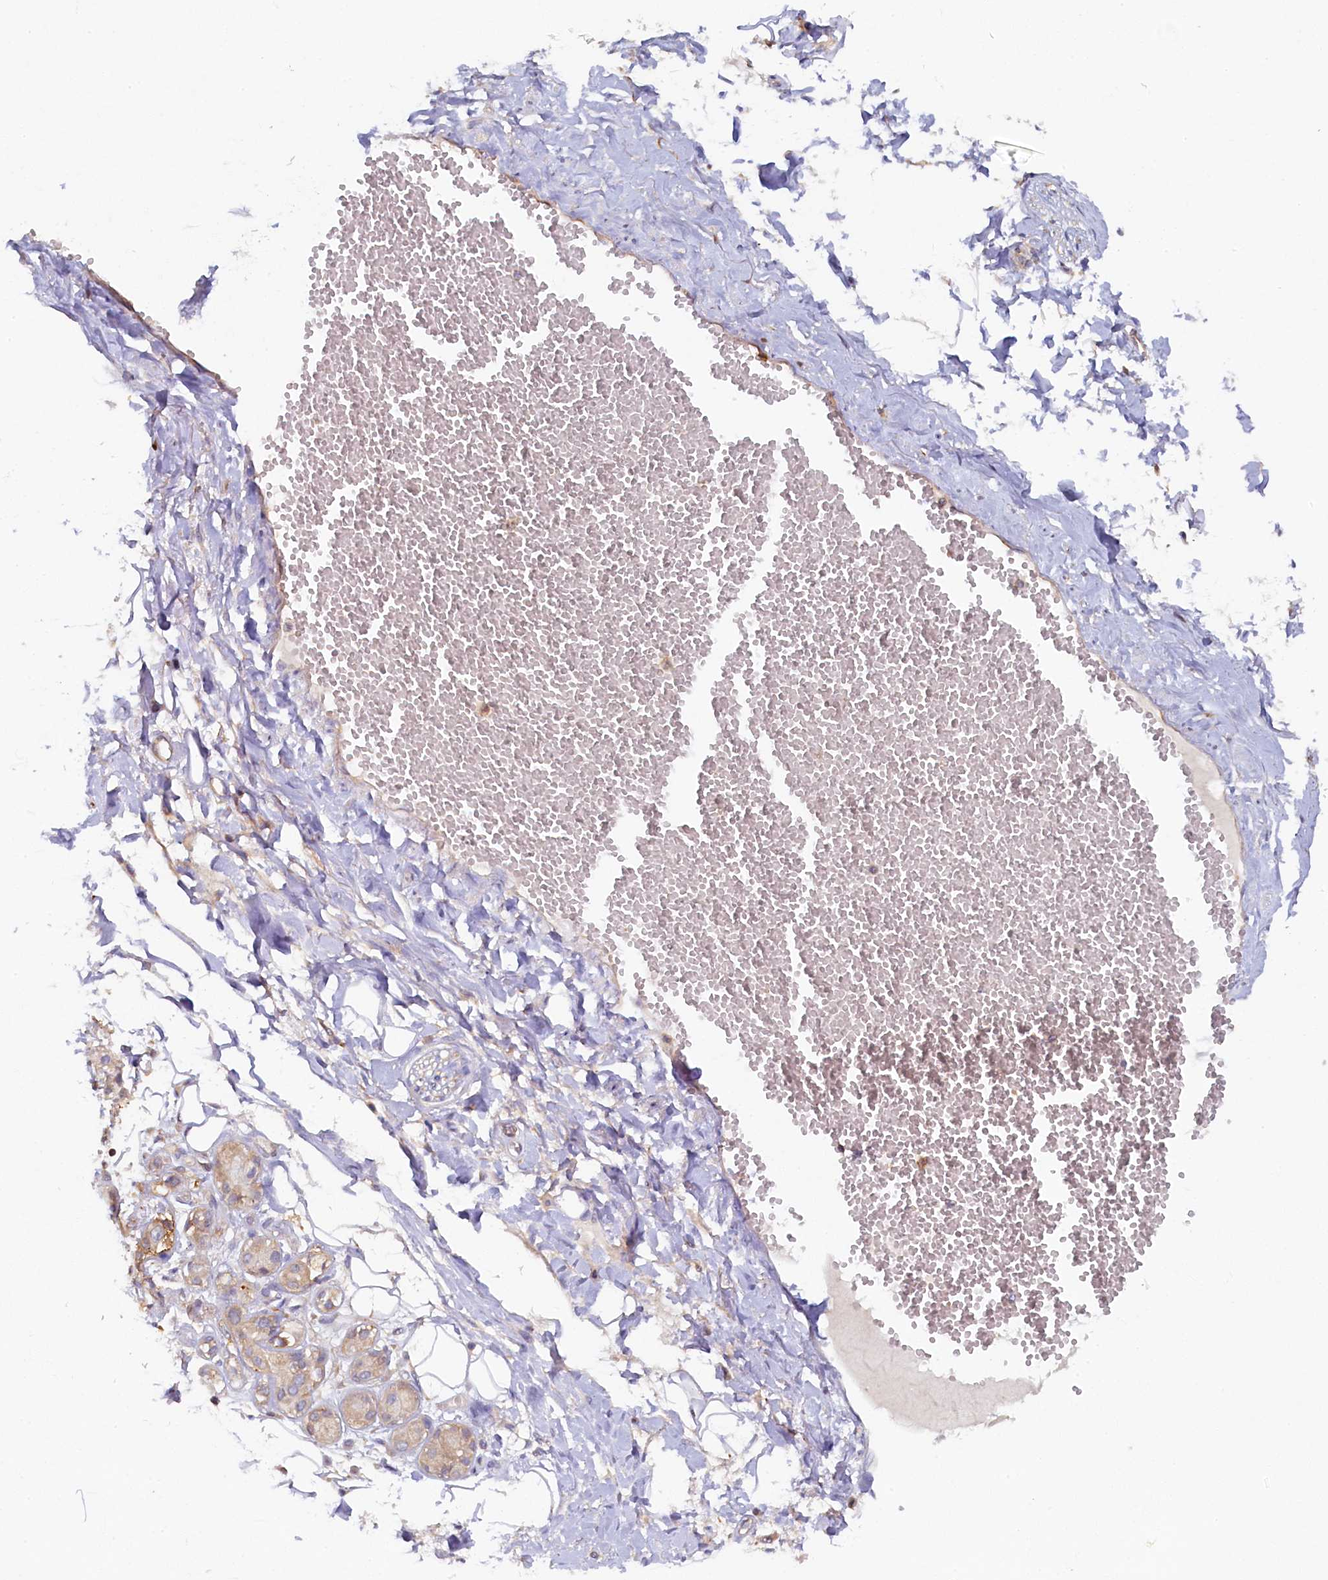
{"staining": {"intensity": "negative", "quantity": "none", "location": "none"}, "tissue": "adipose tissue", "cell_type": "Adipocytes", "image_type": "normal", "snomed": [{"axis": "morphology", "description": "Normal tissue, NOS"}, {"axis": "morphology", "description": "Inflammation, NOS"}, {"axis": "topography", "description": "Salivary gland"}, {"axis": "topography", "description": "Peripheral nerve tissue"}], "caption": "High power microscopy micrograph of an immunohistochemistry micrograph of normal adipose tissue, revealing no significant staining in adipocytes. (Immunohistochemistry, brightfield microscopy, high magnification).", "gene": "TIMM8B", "patient": {"sex": "female", "age": 75}}